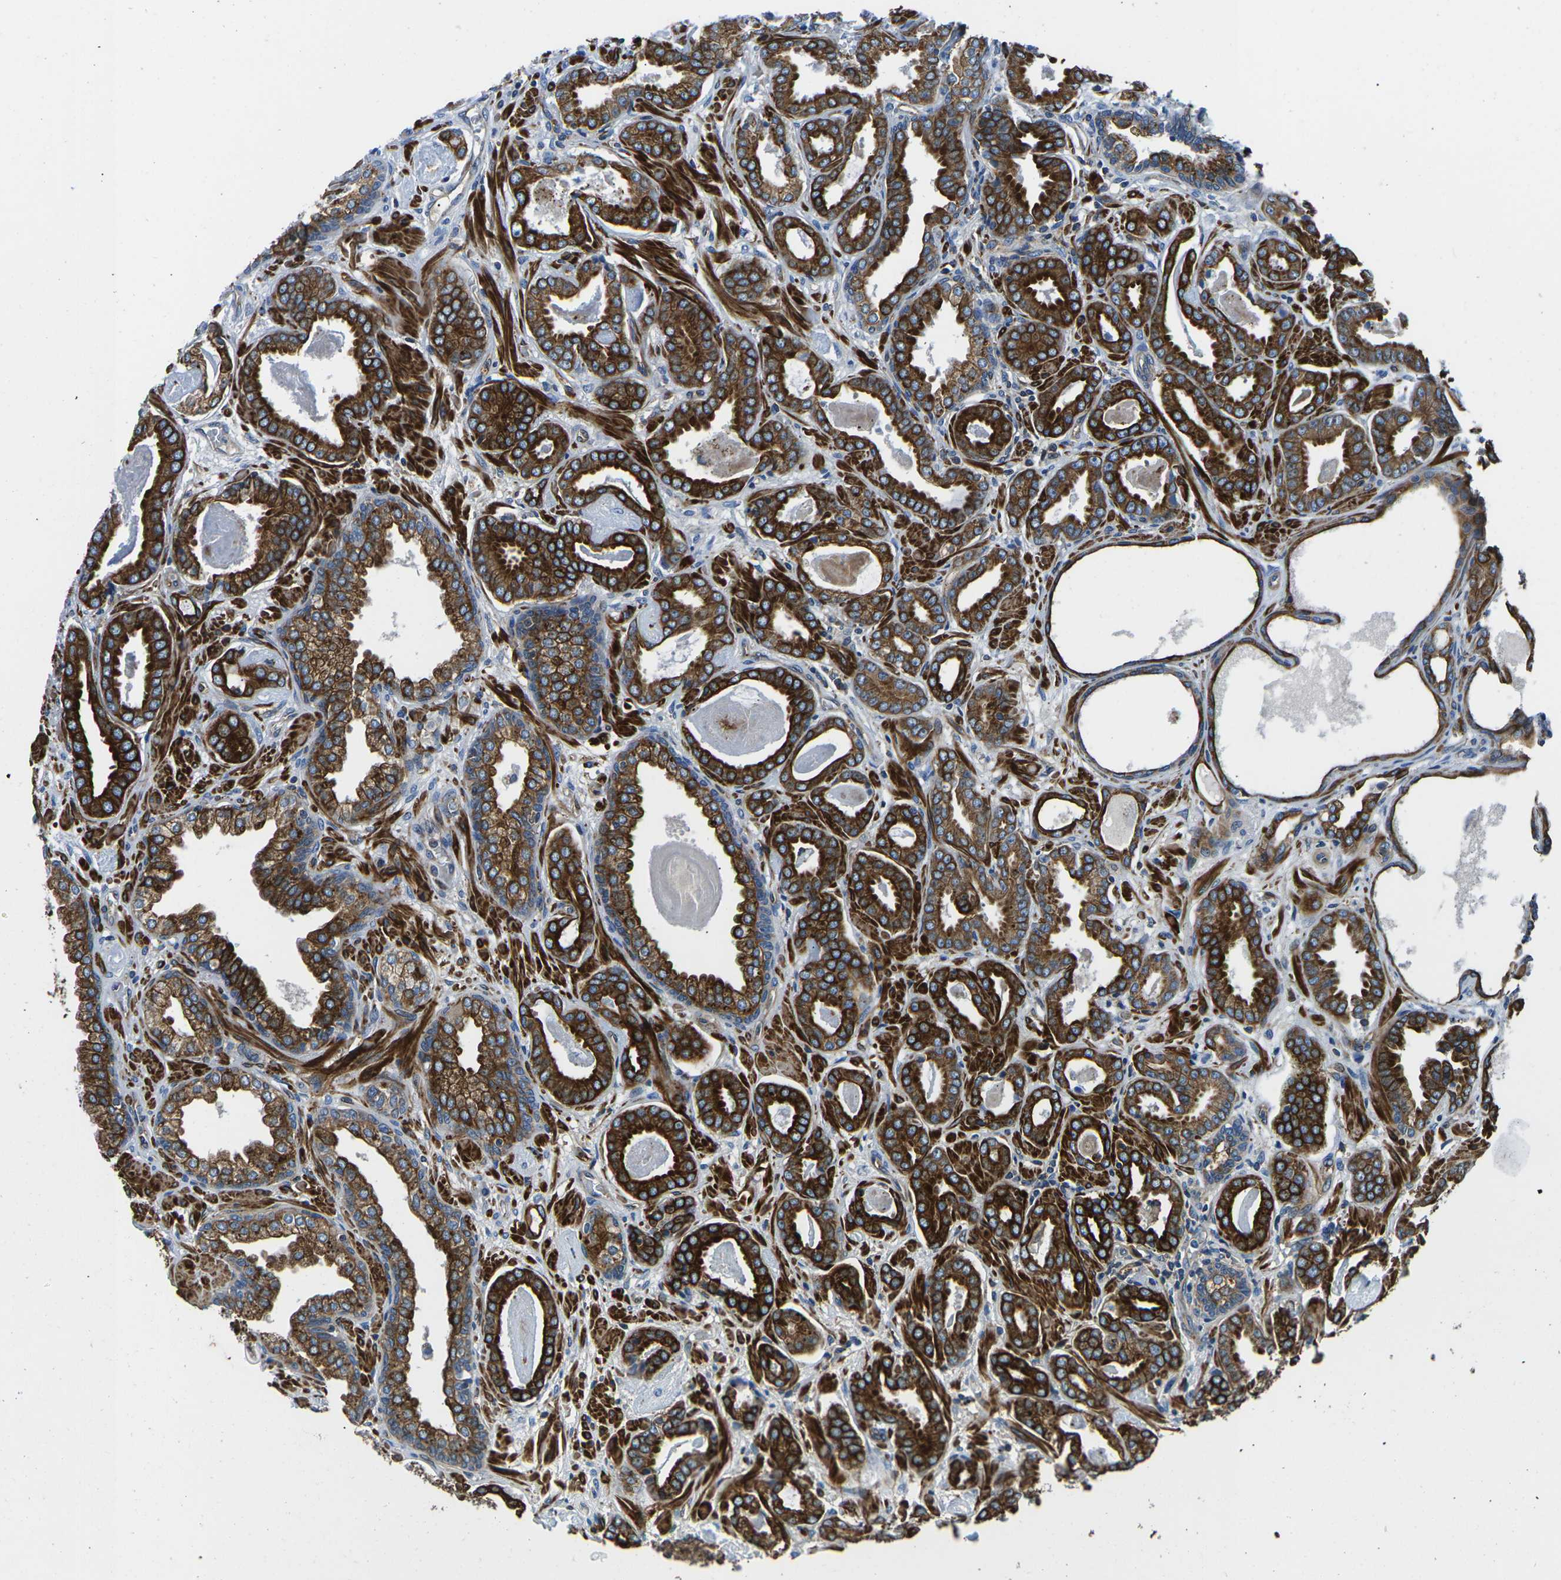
{"staining": {"intensity": "strong", "quantity": ">75%", "location": "cytoplasmic/membranous"}, "tissue": "prostate cancer", "cell_type": "Tumor cells", "image_type": "cancer", "snomed": [{"axis": "morphology", "description": "Adenocarcinoma, Low grade"}, {"axis": "topography", "description": "Prostate"}], "caption": "Human prostate adenocarcinoma (low-grade) stained with a protein marker reveals strong staining in tumor cells.", "gene": "KCNJ15", "patient": {"sex": "male", "age": 53}}